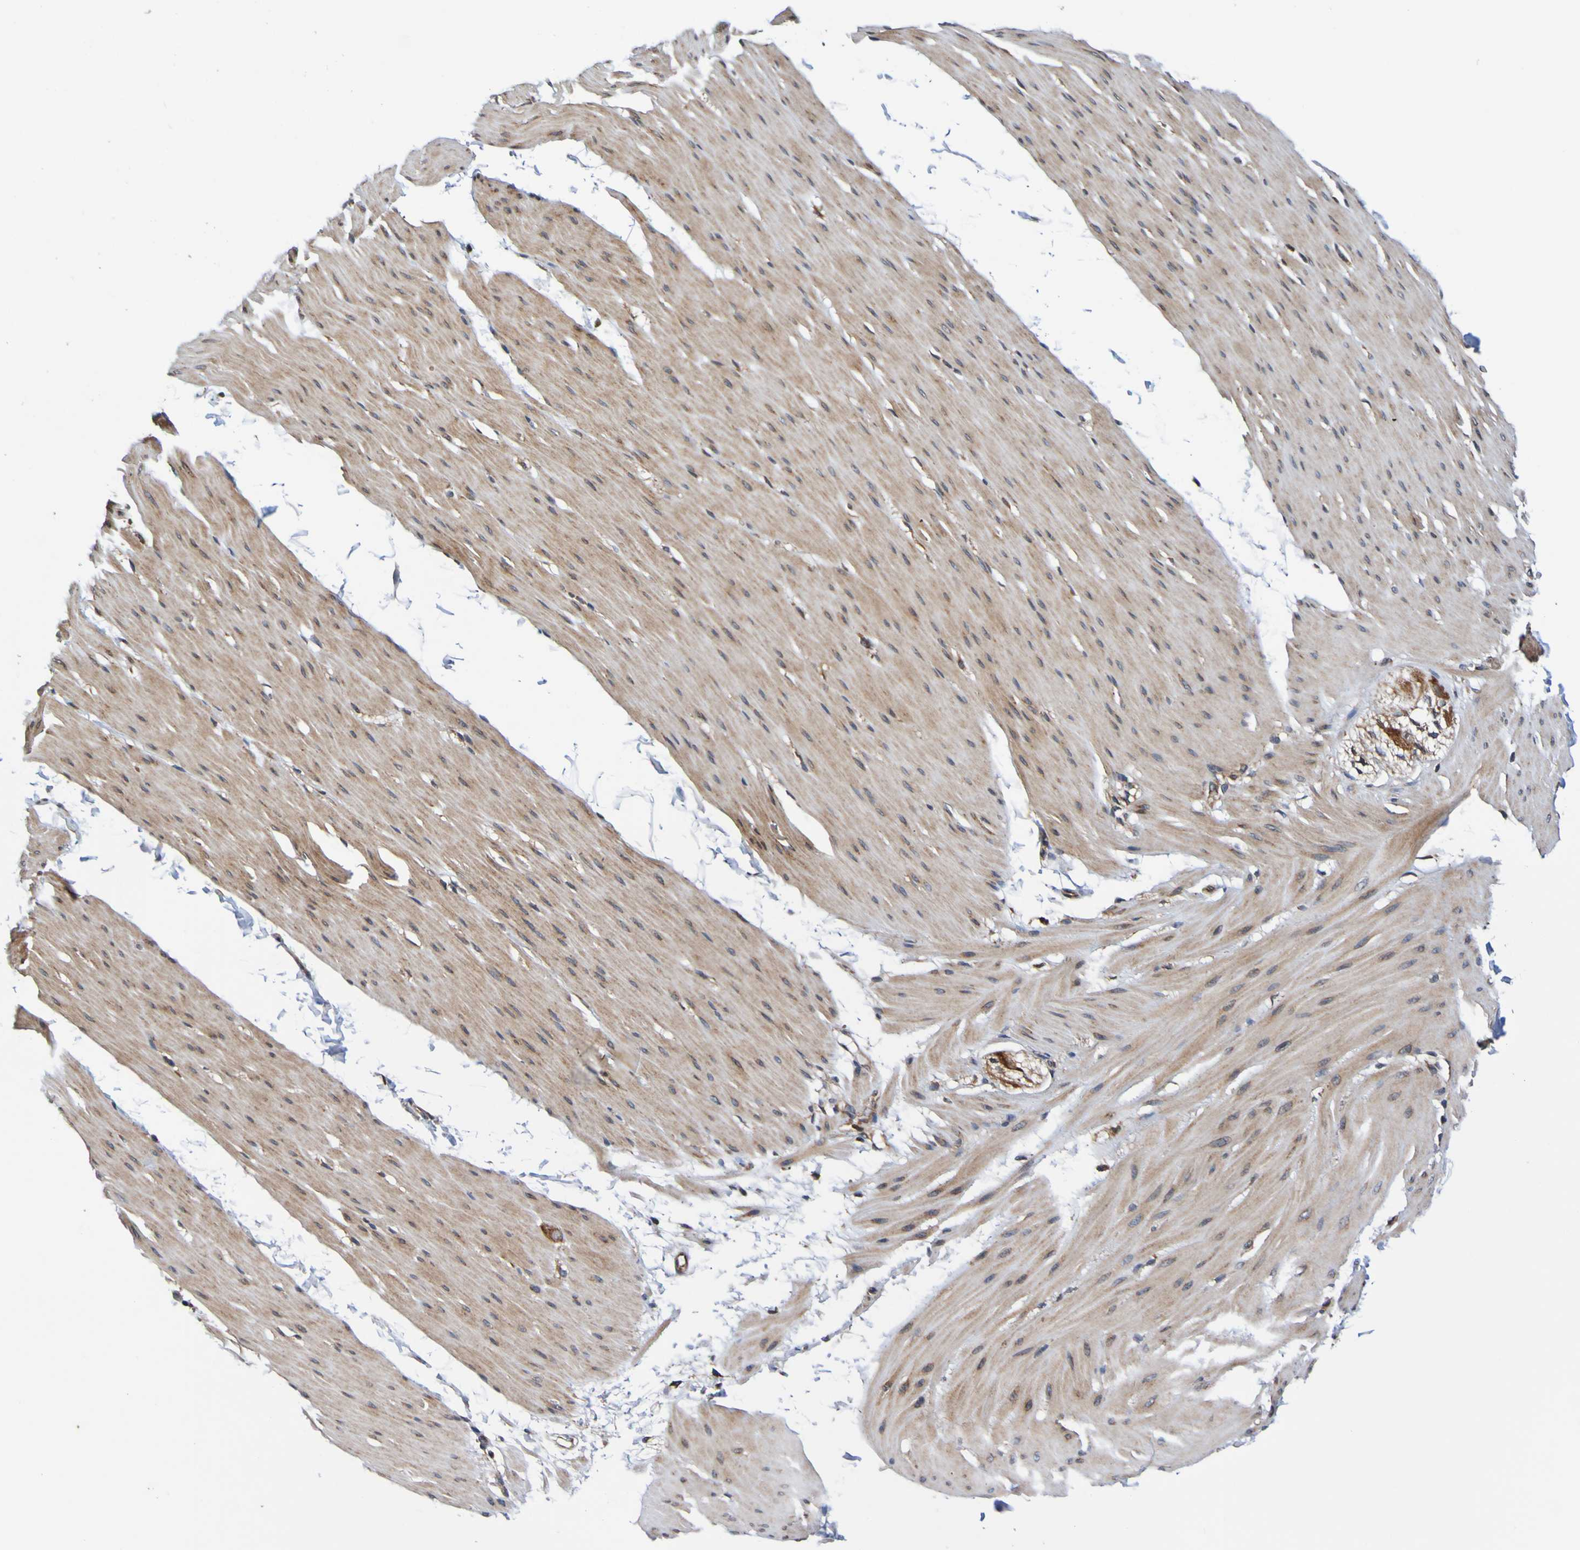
{"staining": {"intensity": "moderate", "quantity": "25%-75%", "location": "cytoplasmic/membranous"}, "tissue": "smooth muscle", "cell_type": "Smooth muscle cells", "image_type": "normal", "snomed": [{"axis": "morphology", "description": "Normal tissue, NOS"}, {"axis": "topography", "description": "Smooth muscle"}, {"axis": "topography", "description": "Colon"}], "caption": "The photomicrograph shows immunohistochemical staining of unremarkable smooth muscle. There is moderate cytoplasmic/membranous staining is identified in about 25%-75% of smooth muscle cells. (Stains: DAB in brown, nuclei in blue, Microscopy: brightfield microscopy at high magnification).", "gene": "AXIN1", "patient": {"sex": "male", "age": 67}}